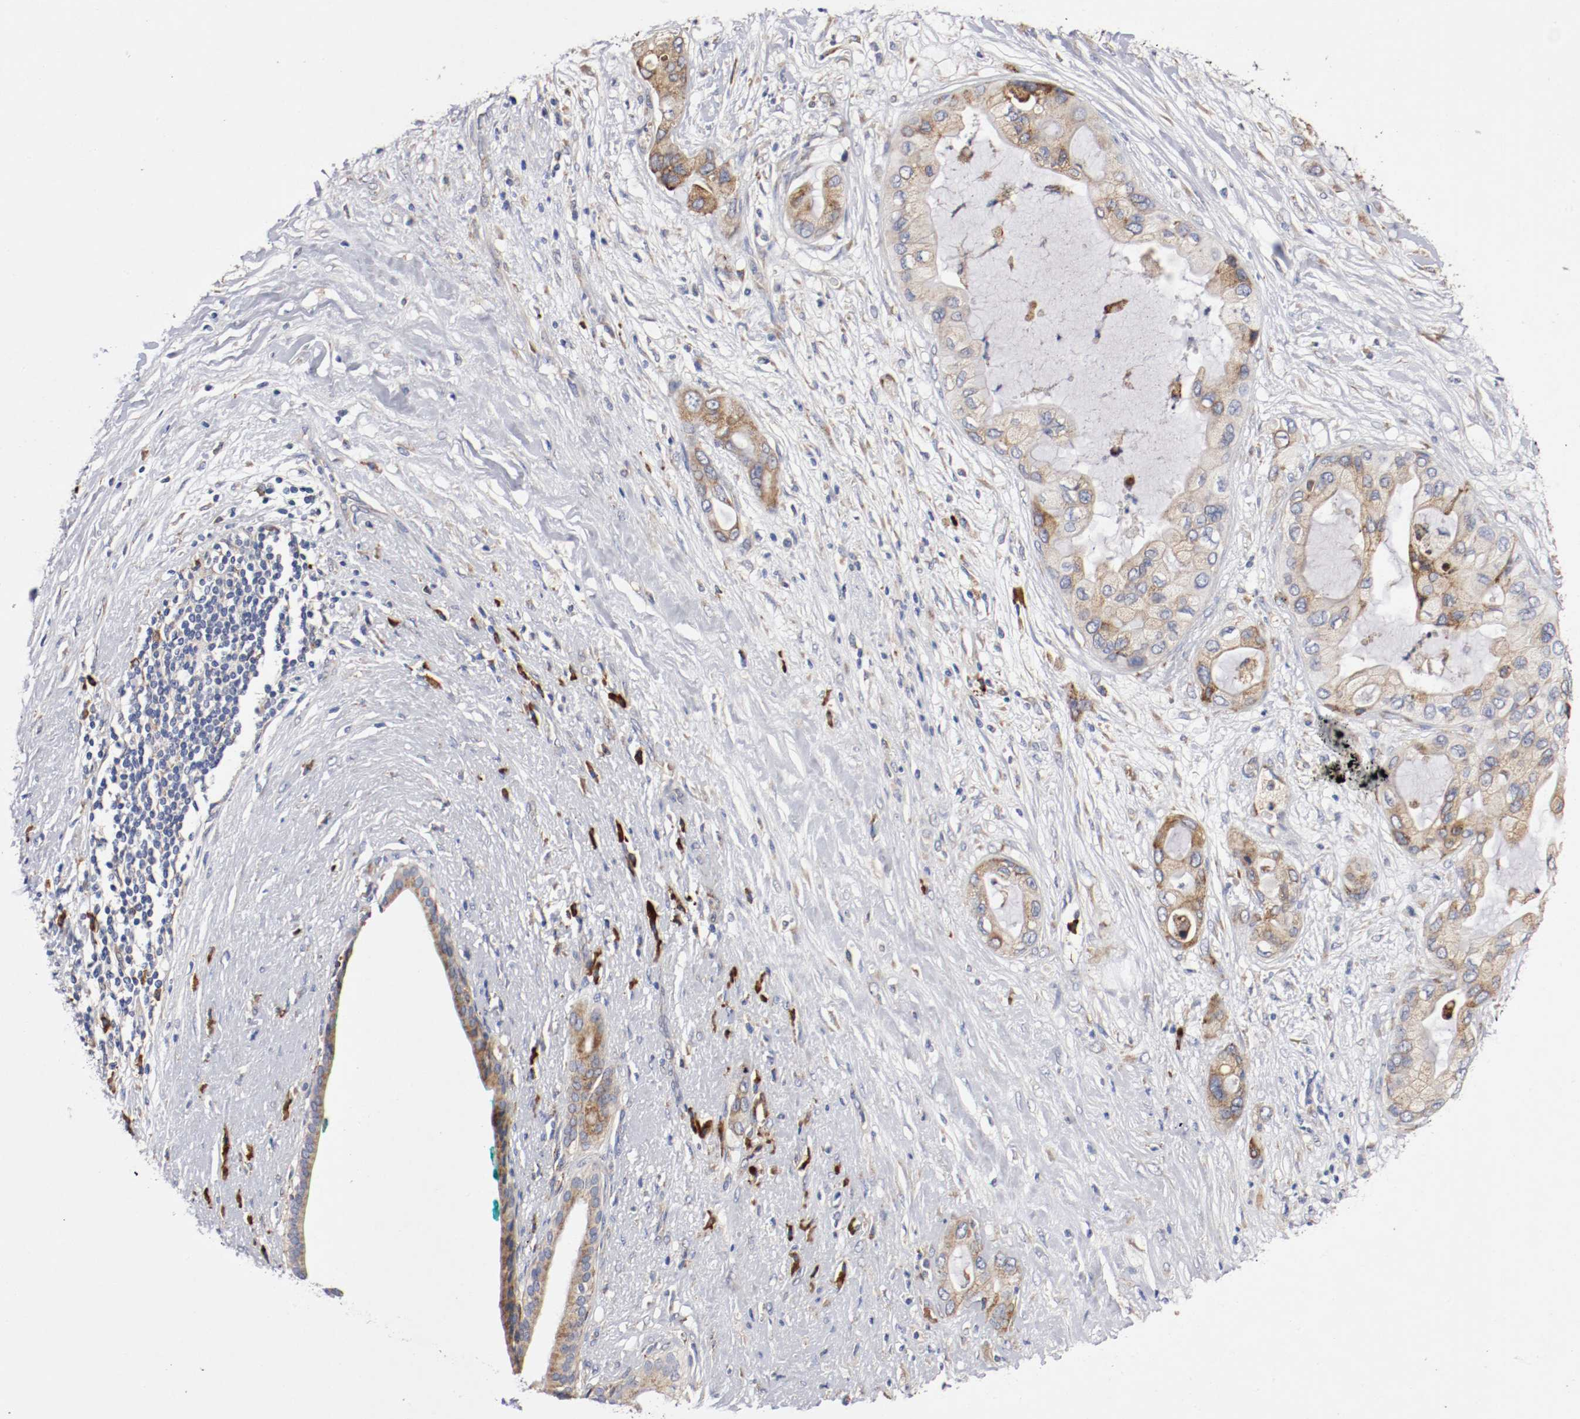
{"staining": {"intensity": "moderate", "quantity": ">75%", "location": "cytoplasmic/membranous"}, "tissue": "pancreatic cancer", "cell_type": "Tumor cells", "image_type": "cancer", "snomed": [{"axis": "morphology", "description": "Adenocarcinoma, NOS"}, {"axis": "topography", "description": "Pancreas"}], "caption": "Immunohistochemical staining of adenocarcinoma (pancreatic) shows moderate cytoplasmic/membranous protein expression in about >75% of tumor cells.", "gene": "TRAF2", "patient": {"sex": "female", "age": 59}}